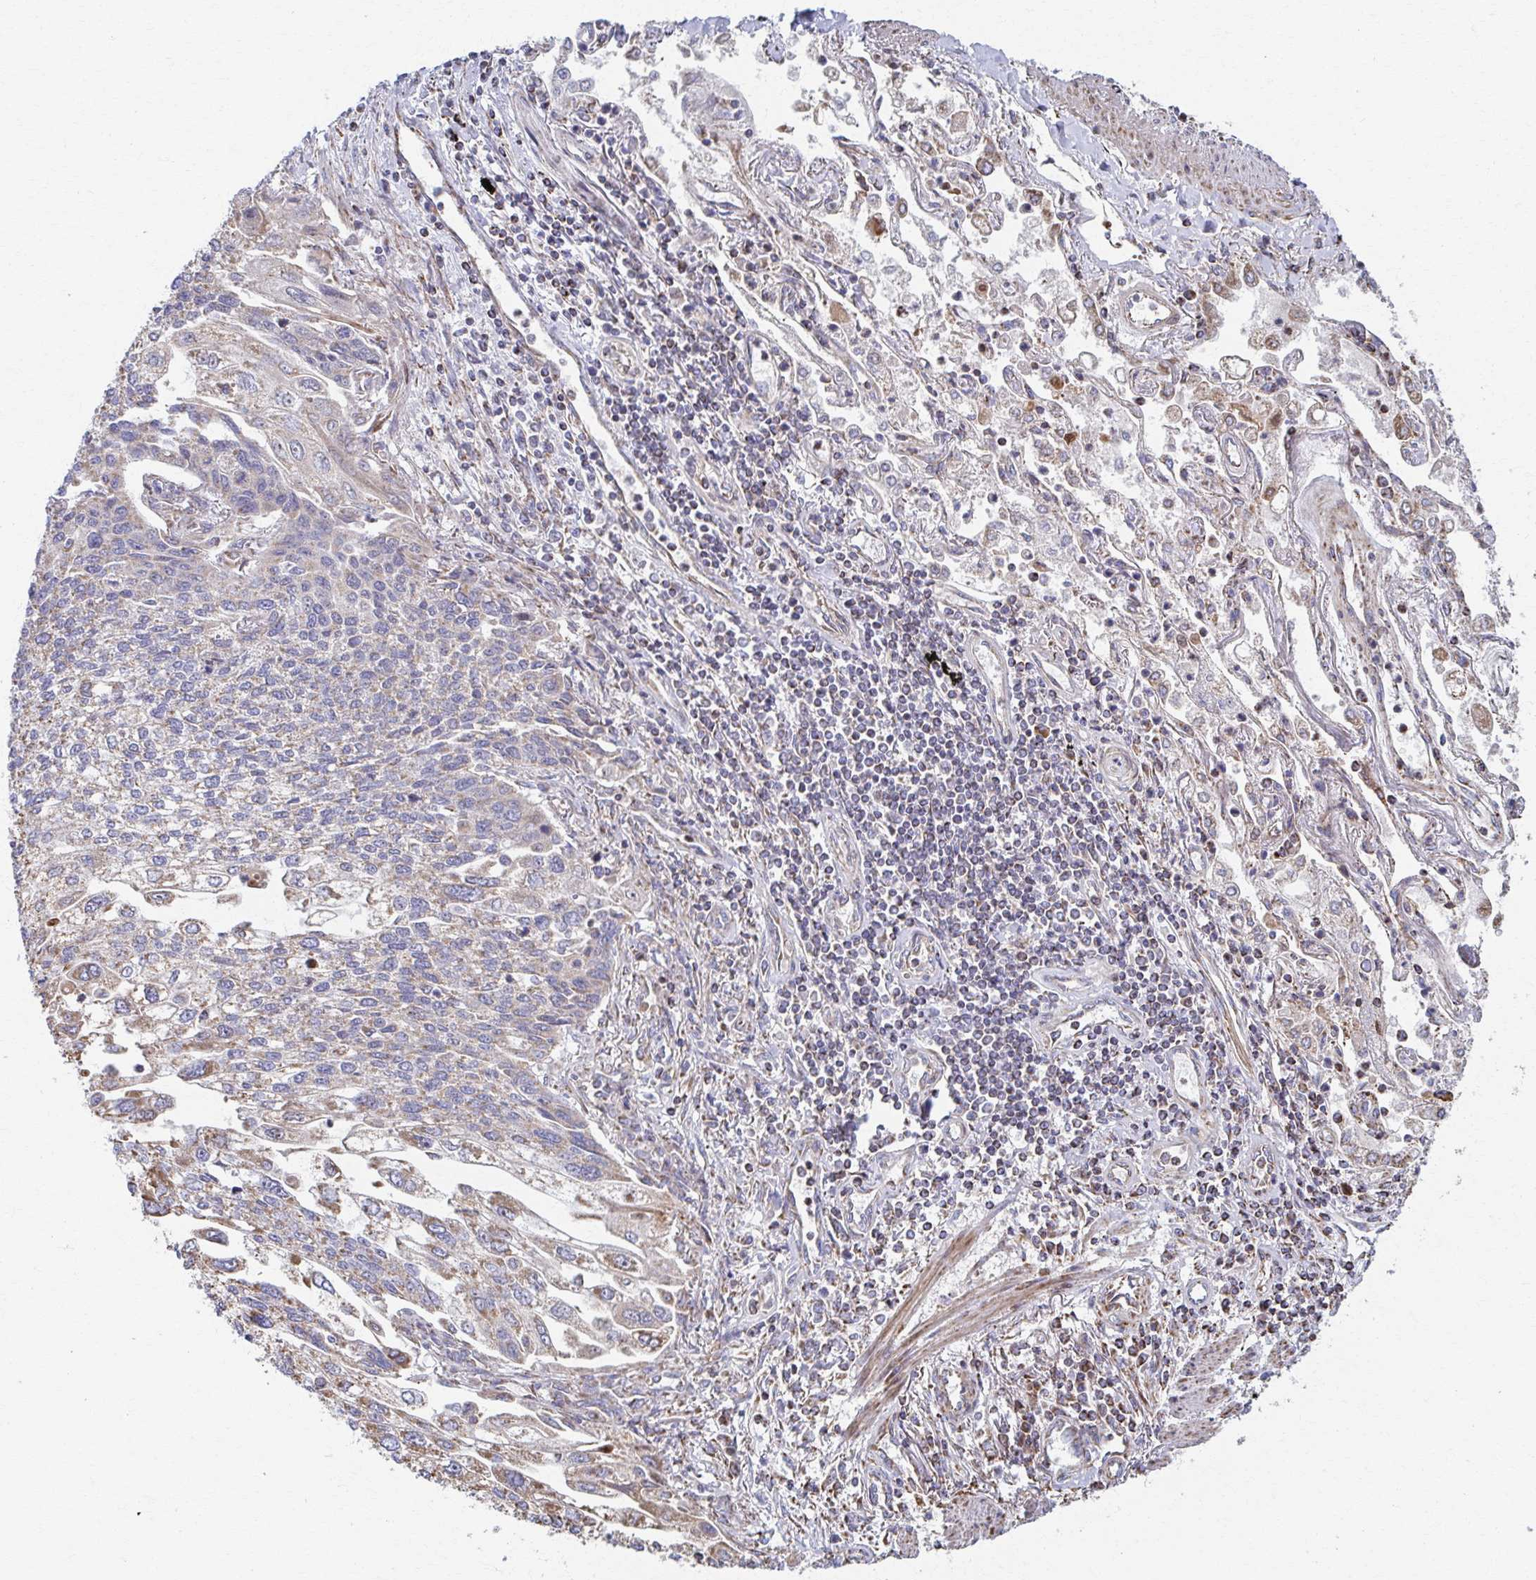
{"staining": {"intensity": "weak", "quantity": "25%-75%", "location": "cytoplasmic/membranous"}, "tissue": "lung cancer", "cell_type": "Tumor cells", "image_type": "cancer", "snomed": [{"axis": "morphology", "description": "Squamous cell carcinoma, NOS"}, {"axis": "topography", "description": "Lung"}], "caption": "Approximately 25%-75% of tumor cells in human squamous cell carcinoma (lung) show weak cytoplasmic/membranous protein staining as visualized by brown immunohistochemical staining.", "gene": "SAT1", "patient": {"sex": "male", "age": 74}}